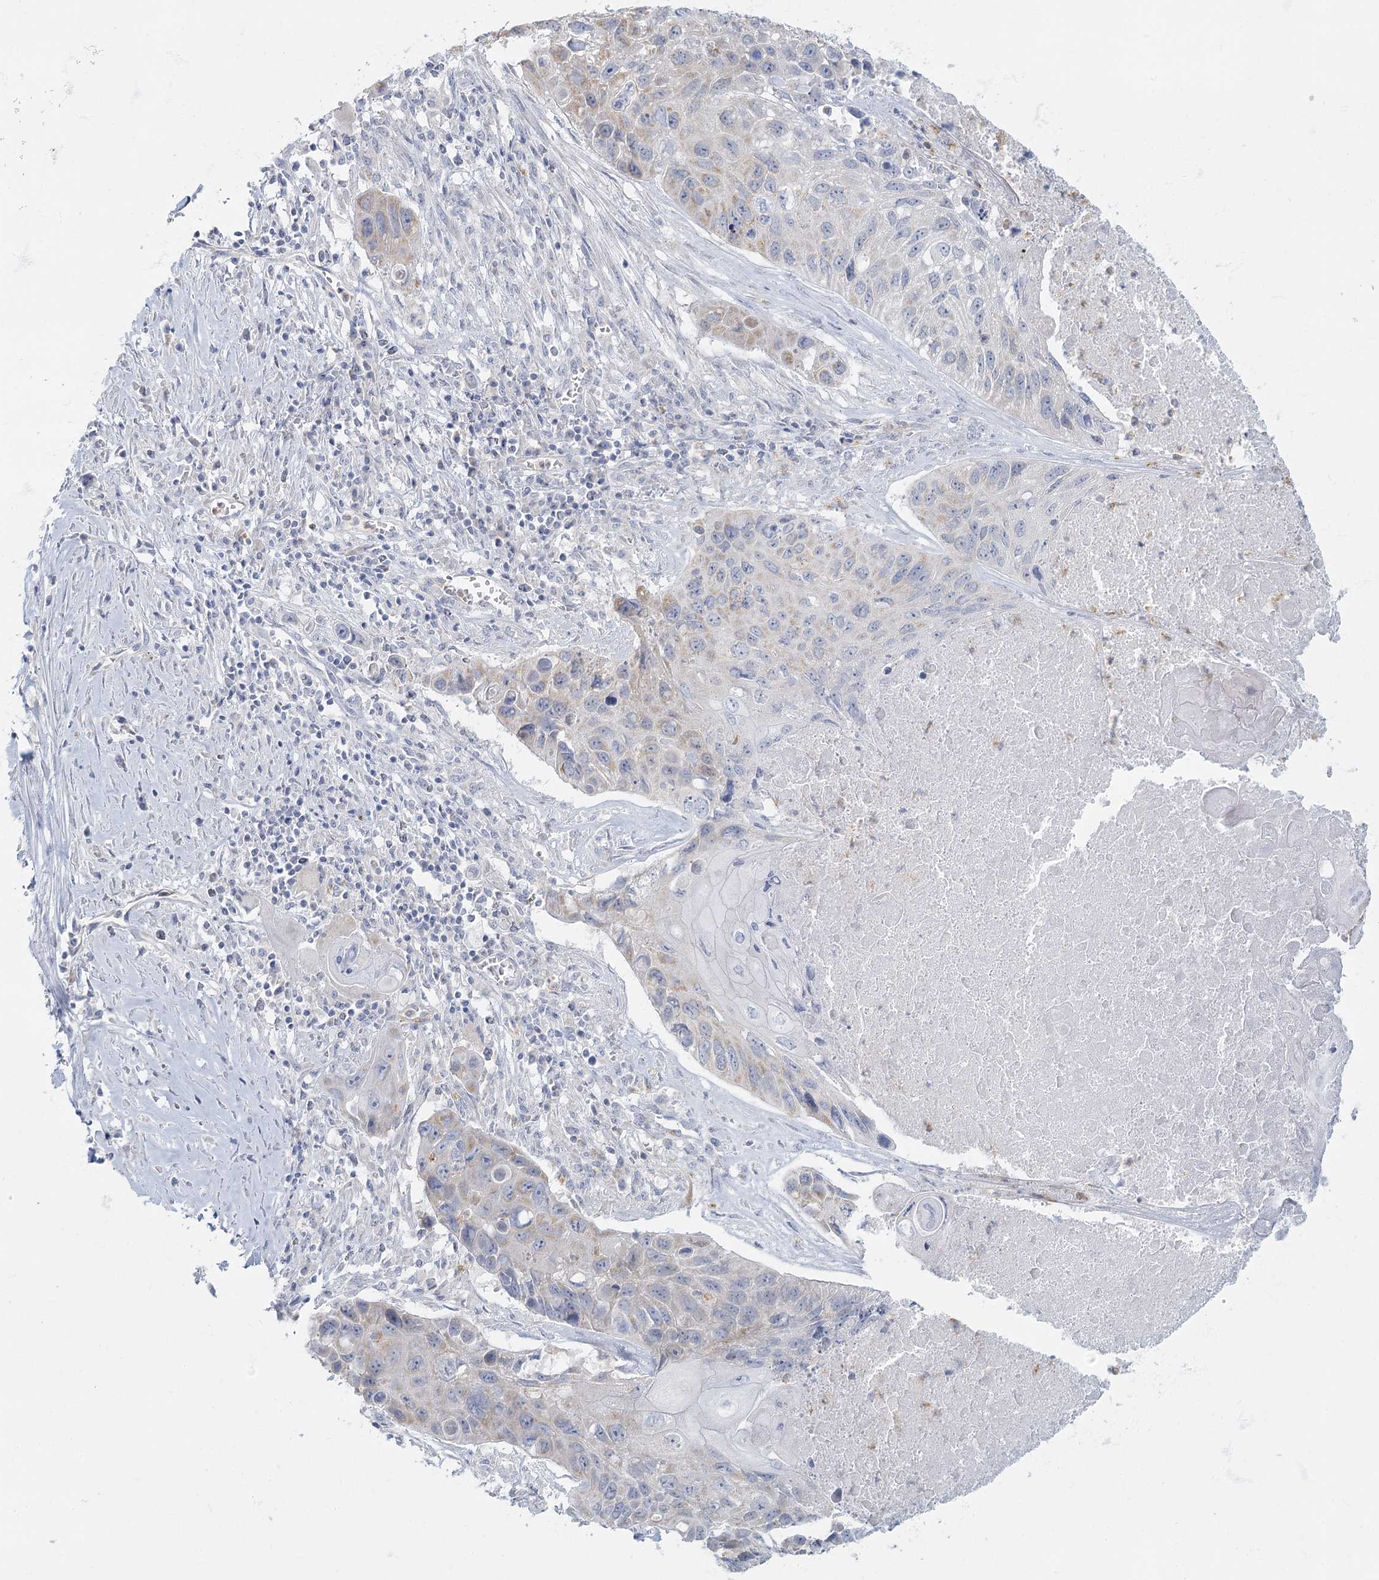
{"staining": {"intensity": "negative", "quantity": "none", "location": "none"}, "tissue": "lung cancer", "cell_type": "Tumor cells", "image_type": "cancer", "snomed": [{"axis": "morphology", "description": "Squamous cell carcinoma, NOS"}, {"axis": "topography", "description": "Lung"}], "caption": "A high-resolution micrograph shows immunohistochemistry staining of lung cancer (squamous cell carcinoma), which shows no significant expression in tumor cells.", "gene": "FAM110C", "patient": {"sex": "male", "age": 61}}